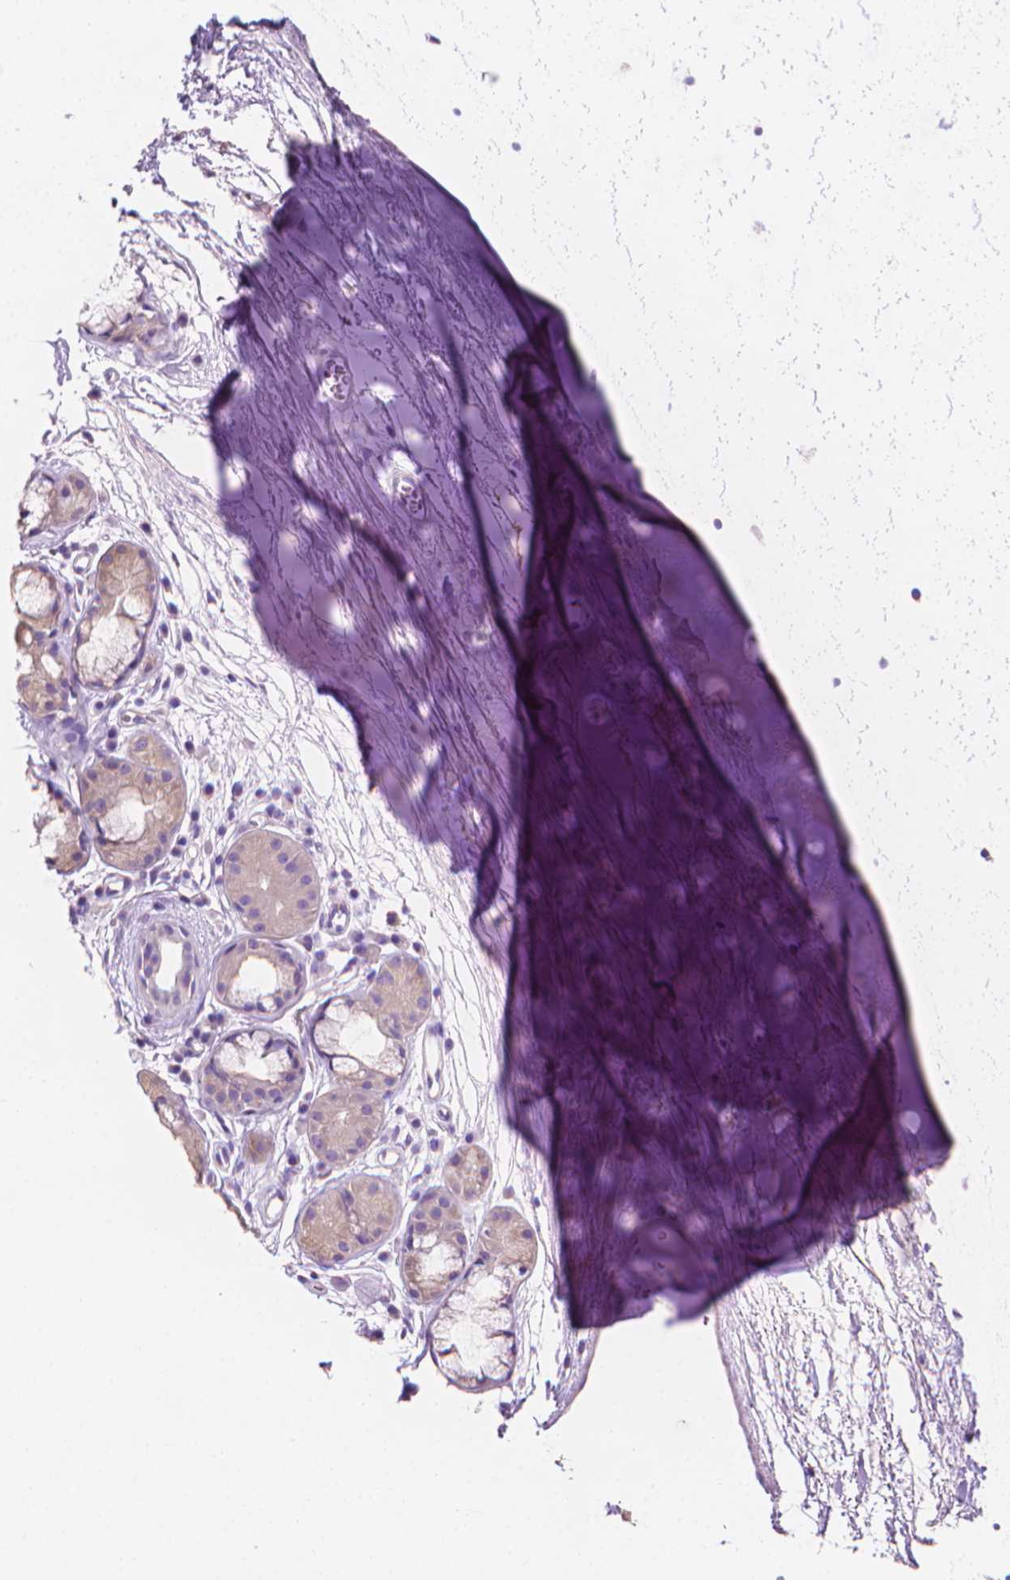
{"staining": {"intensity": "negative", "quantity": "none", "location": "none"}, "tissue": "soft tissue", "cell_type": "Chondrocytes", "image_type": "normal", "snomed": [{"axis": "morphology", "description": "Normal tissue, NOS"}, {"axis": "topography", "description": "Cartilage tissue"}, {"axis": "topography", "description": "Bronchus"}], "caption": "DAB (3,3'-diaminobenzidine) immunohistochemical staining of normal human soft tissue demonstrates no significant positivity in chondrocytes.", "gene": "FASN", "patient": {"sex": "male", "age": 58}}